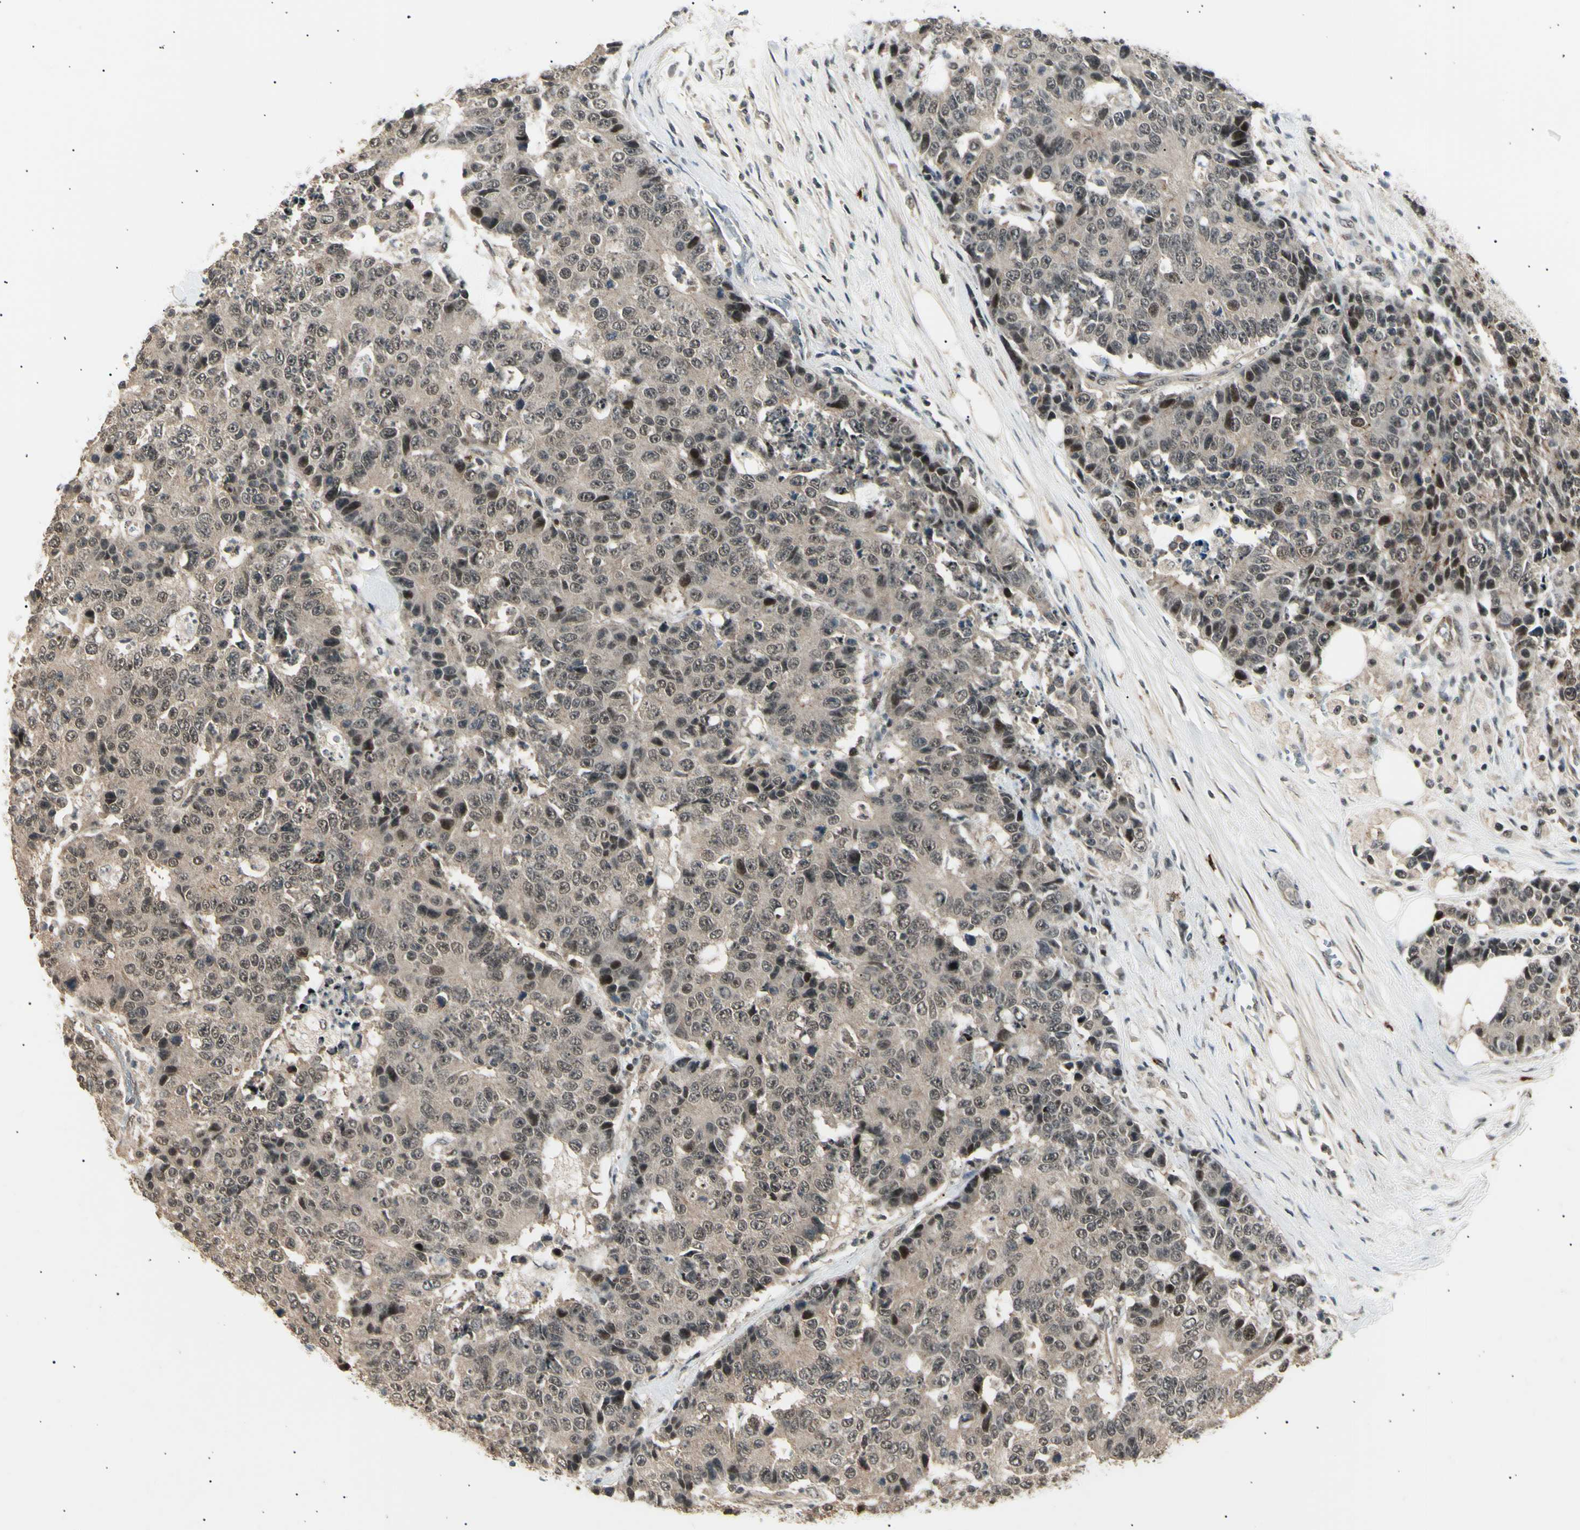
{"staining": {"intensity": "weak", "quantity": "25%-75%", "location": "nuclear"}, "tissue": "colorectal cancer", "cell_type": "Tumor cells", "image_type": "cancer", "snomed": [{"axis": "morphology", "description": "Adenocarcinoma, NOS"}, {"axis": "topography", "description": "Colon"}], "caption": "Brown immunohistochemical staining in colorectal adenocarcinoma reveals weak nuclear staining in approximately 25%-75% of tumor cells.", "gene": "NUAK2", "patient": {"sex": "female", "age": 86}}